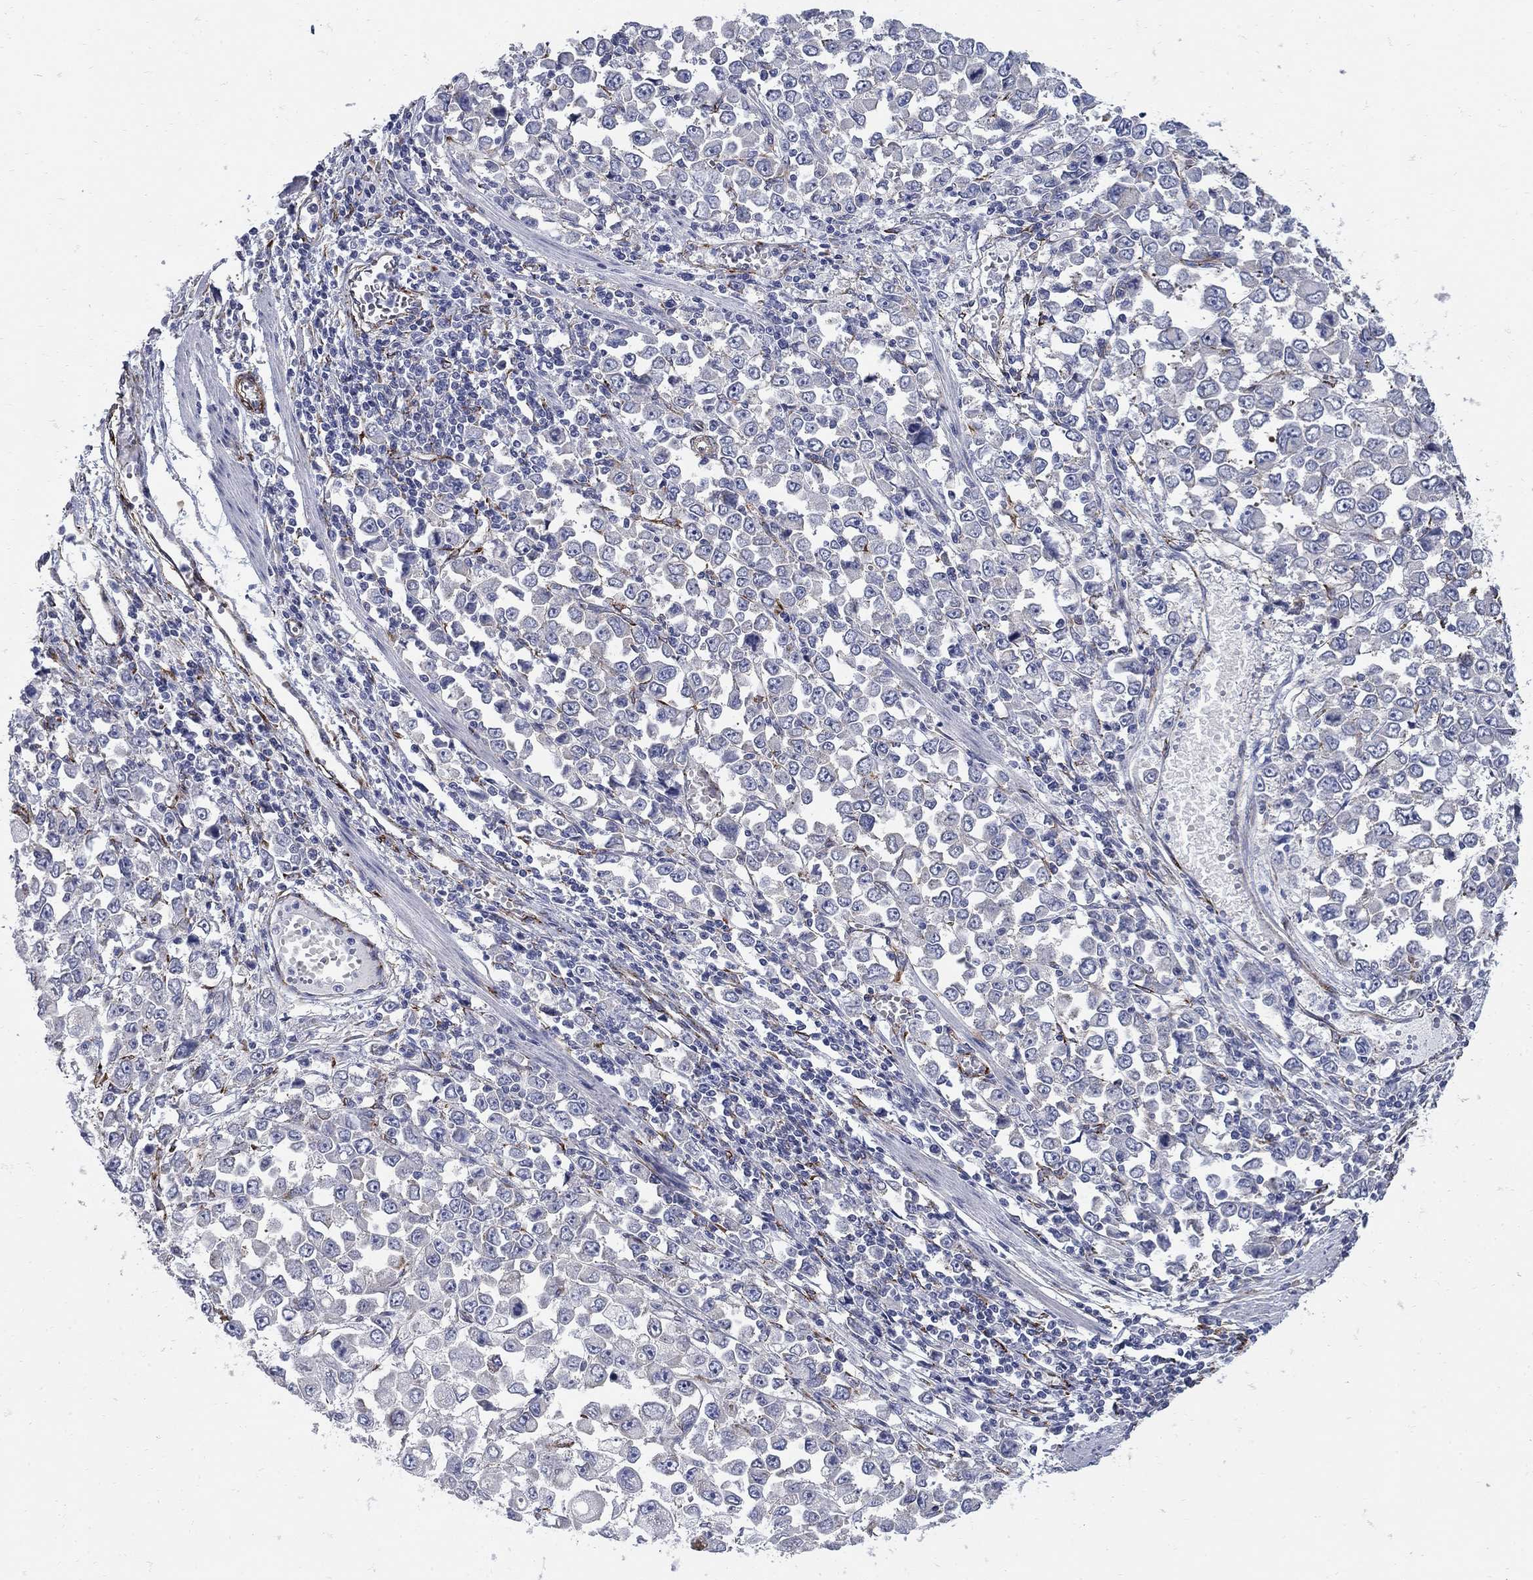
{"staining": {"intensity": "negative", "quantity": "none", "location": "none"}, "tissue": "stomach cancer", "cell_type": "Tumor cells", "image_type": "cancer", "snomed": [{"axis": "morphology", "description": "Adenocarcinoma, NOS"}, {"axis": "topography", "description": "Stomach, upper"}], "caption": "Immunohistochemical staining of adenocarcinoma (stomach) reveals no significant staining in tumor cells.", "gene": "SEPTIN8", "patient": {"sex": "male", "age": 70}}